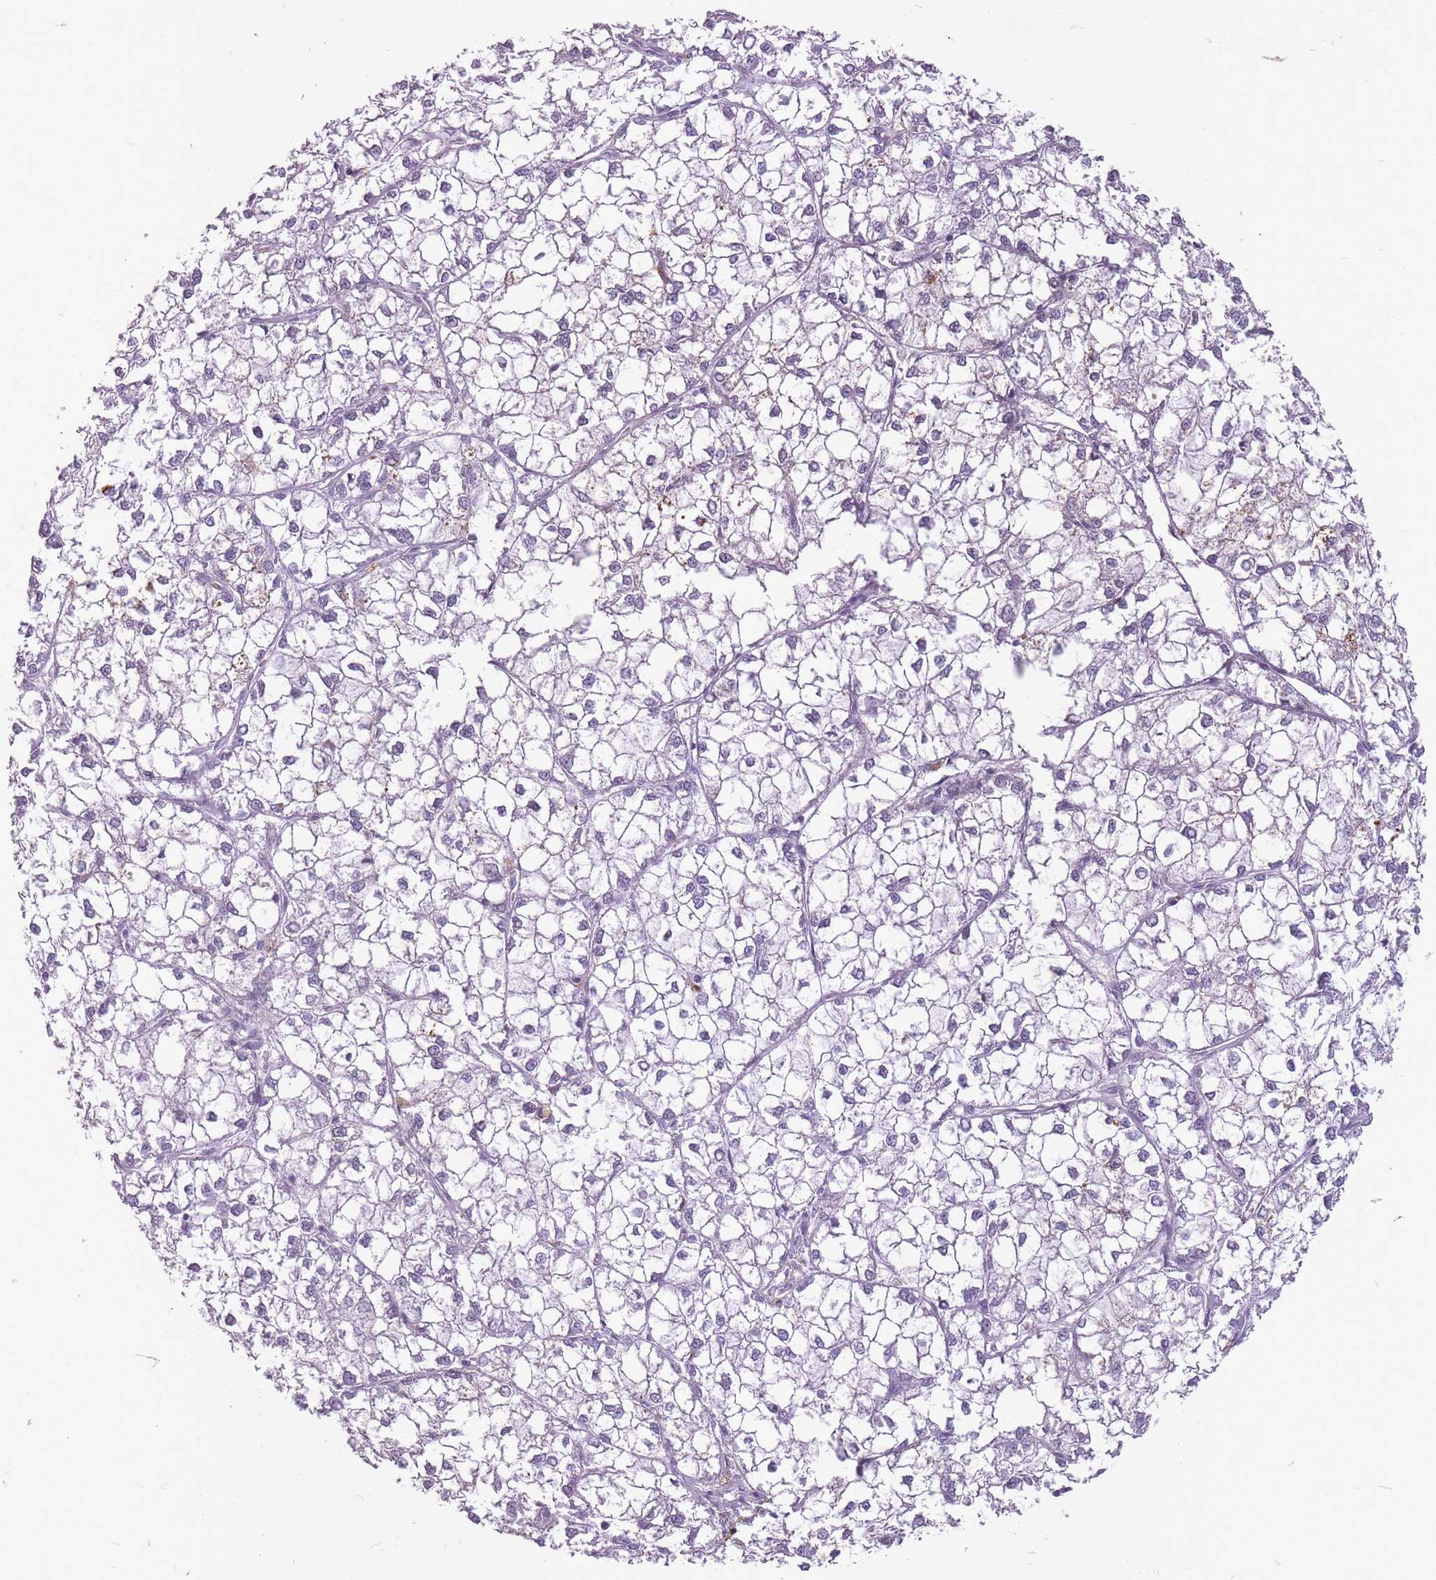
{"staining": {"intensity": "negative", "quantity": "none", "location": "none"}, "tissue": "liver cancer", "cell_type": "Tumor cells", "image_type": "cancer", "snomed": [{"axis": "morphology", "description": "Carcinoma, Hepatocellular, NOS"}, {"axis": "topography", "description": "Liver"}], "caption": "The immunohistochemistry photomicrograph has no significant positivity in tumor cells of hepatocellular carcinoma (liver) tissue.", "gene": "RFX4", "patient": {"sex": "female", "age": 43}}